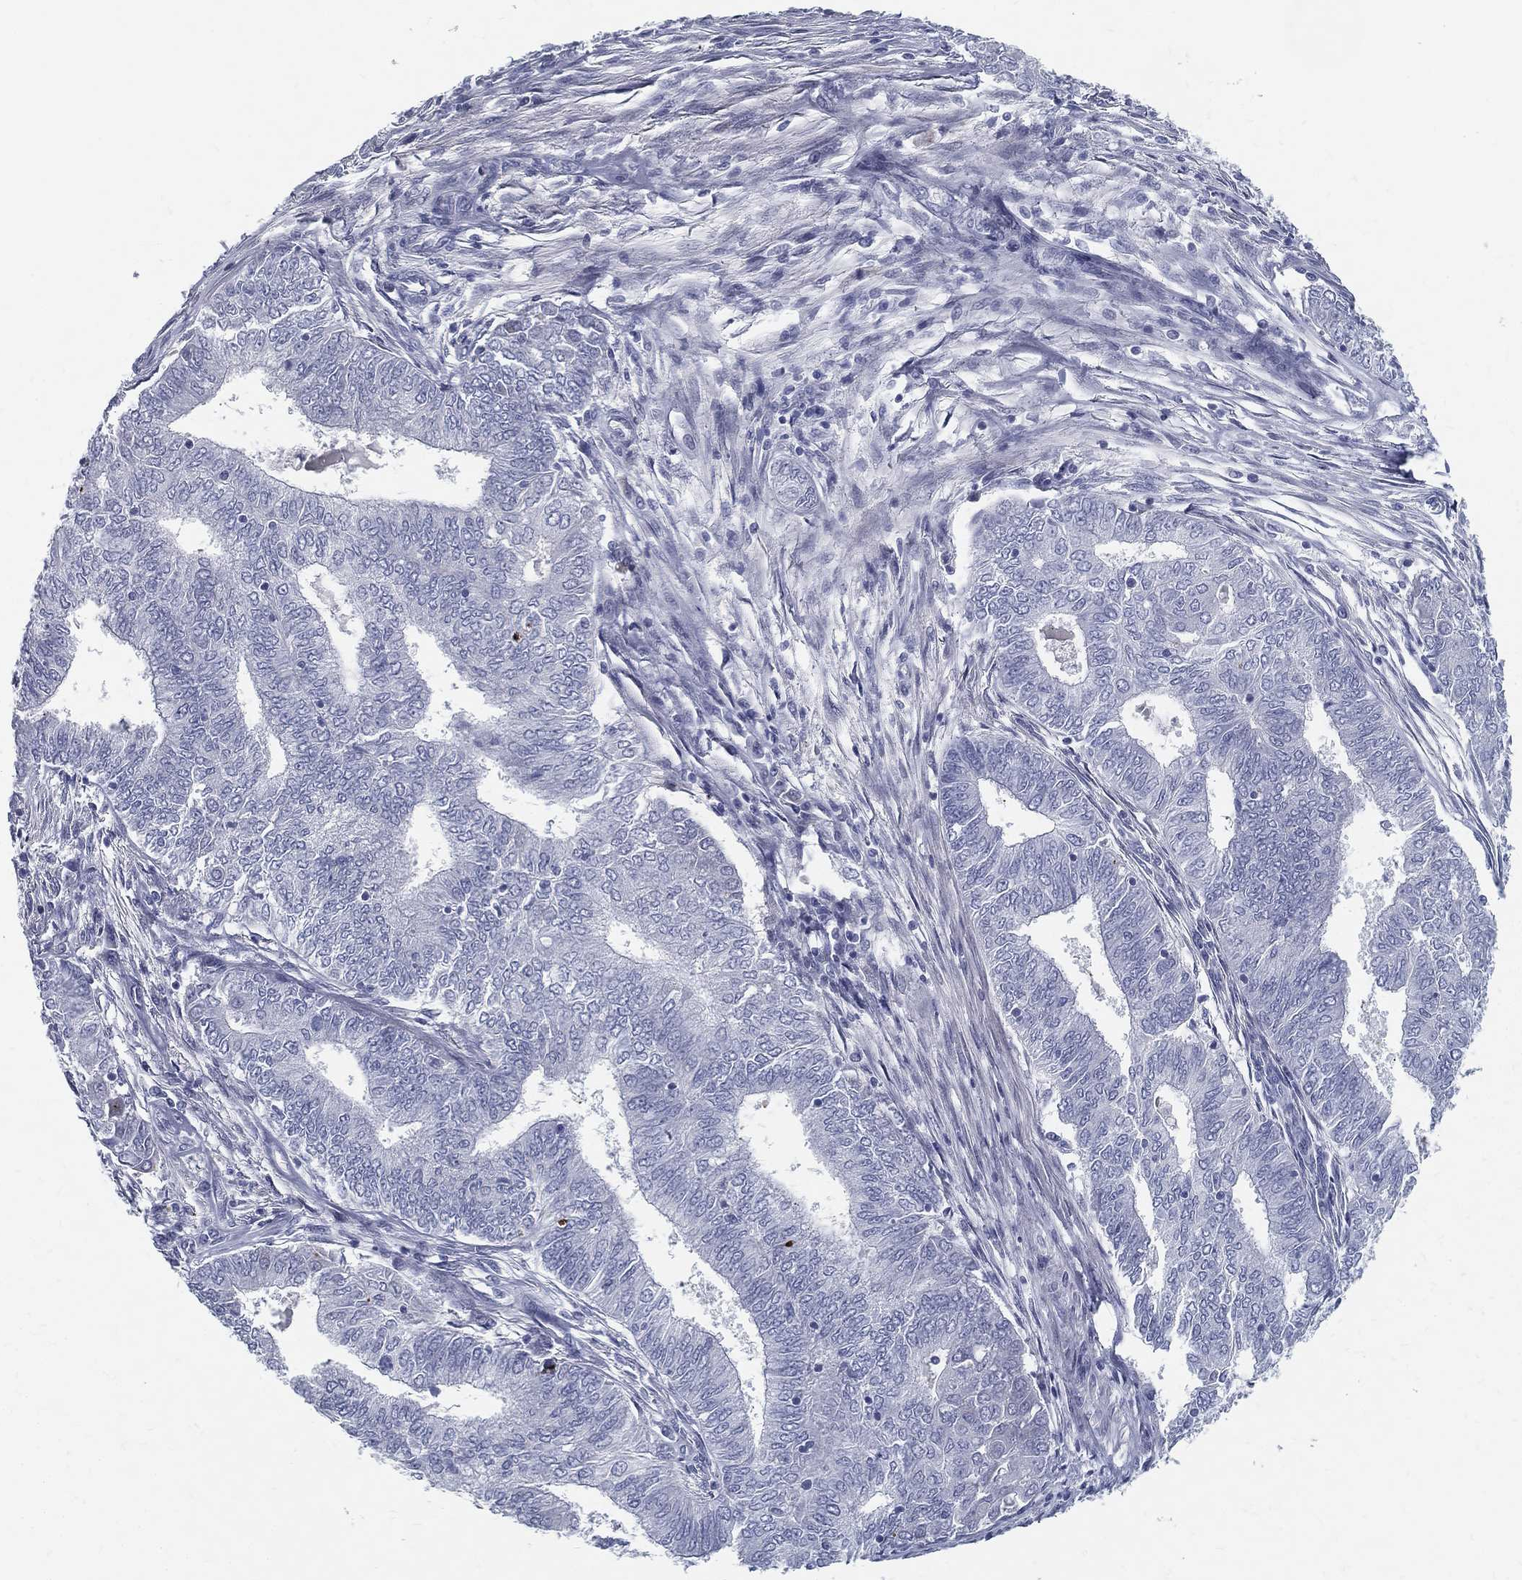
{"staining": {"intensity": "negative", "quantity": "none", "location": "none"}, "tissue": "endometrial cancer", "cell_type": "Tumor cells", "image_type": "cancer", "snomed": [{"axis": "morphology", "description": "Adenocarcinoma, NOS"}, {"axis": "topography", "description": "Endometrium"}], "caption": "Immunohistochemistry photomicrograph of endometrial cancer (adenocarcinoma) stained for a protein (brown), which displays no positivity in tumor cells.", "gene": "SPPL2C", "patient": {"sex": "female", "age": 62}}